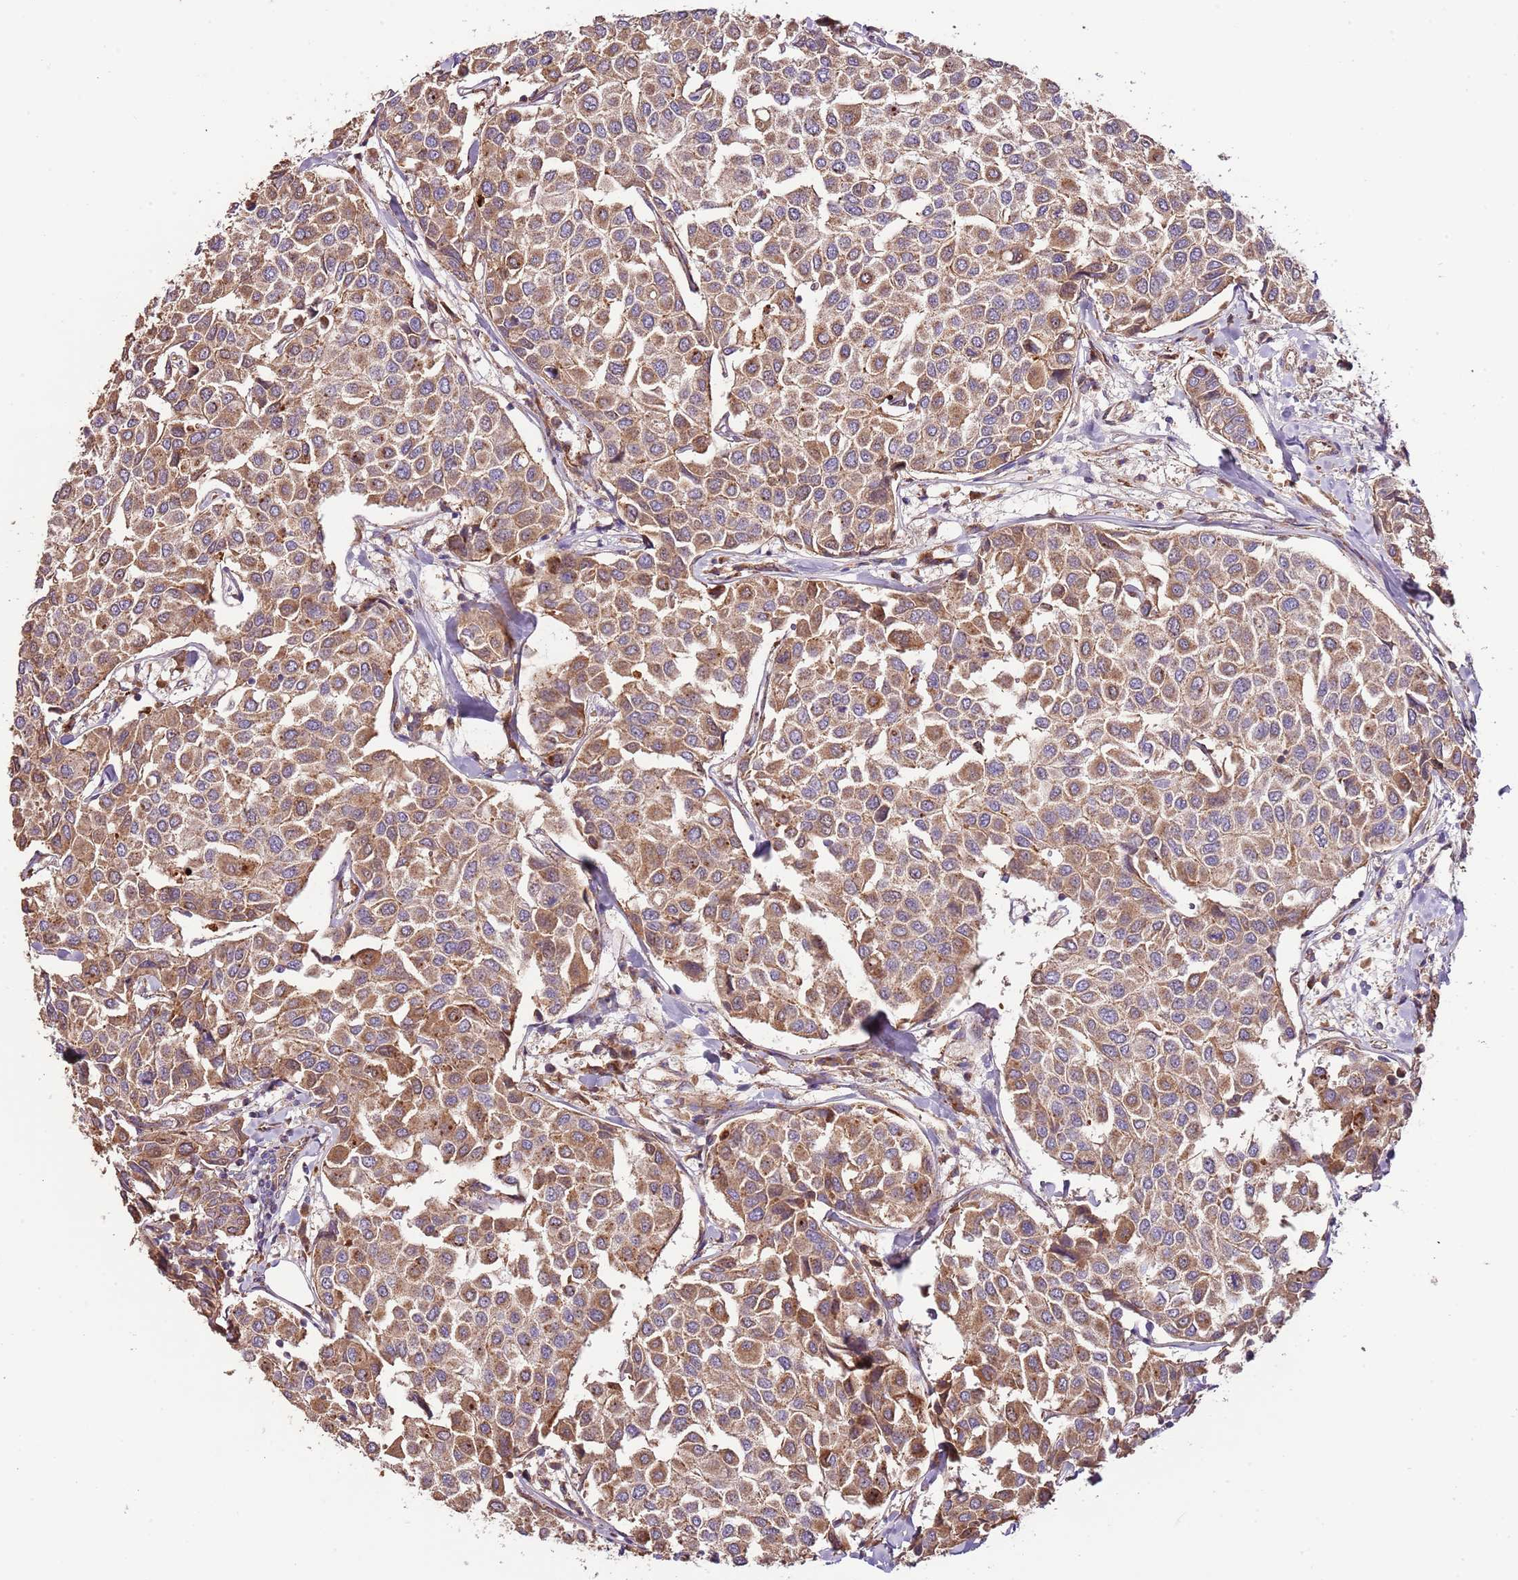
{"staining": {"intensity": "moderate", "quantity": ">75%", "location": "cytoplasmic/membranous"}, "tissue": "breast cancer", "cell_type": "Tumor cells", "image_type": "cancer", "snomed": [{"axis": "morphology", "description": "Duct carcinoma"}, {"axis": "topography", "description": "Breast"}], "caption": "High-magnification brightfield microscopy of breast intraductal carcinoma stained with DAB (3,3'-diaminobenzidine) (brown) and counterstained with hematoxylin (blue). tumor cells exhibit moderate cytoplasmic/membranous positivity is present in about>75% of cells. The staining was performed using DAB to visualize the protein expression in brown, while the nuclei were stained in blue with hematoxylin (Magnification: 20x).", "gene": "DOCK6", "patient": {"sex": "female", "age": 55}}